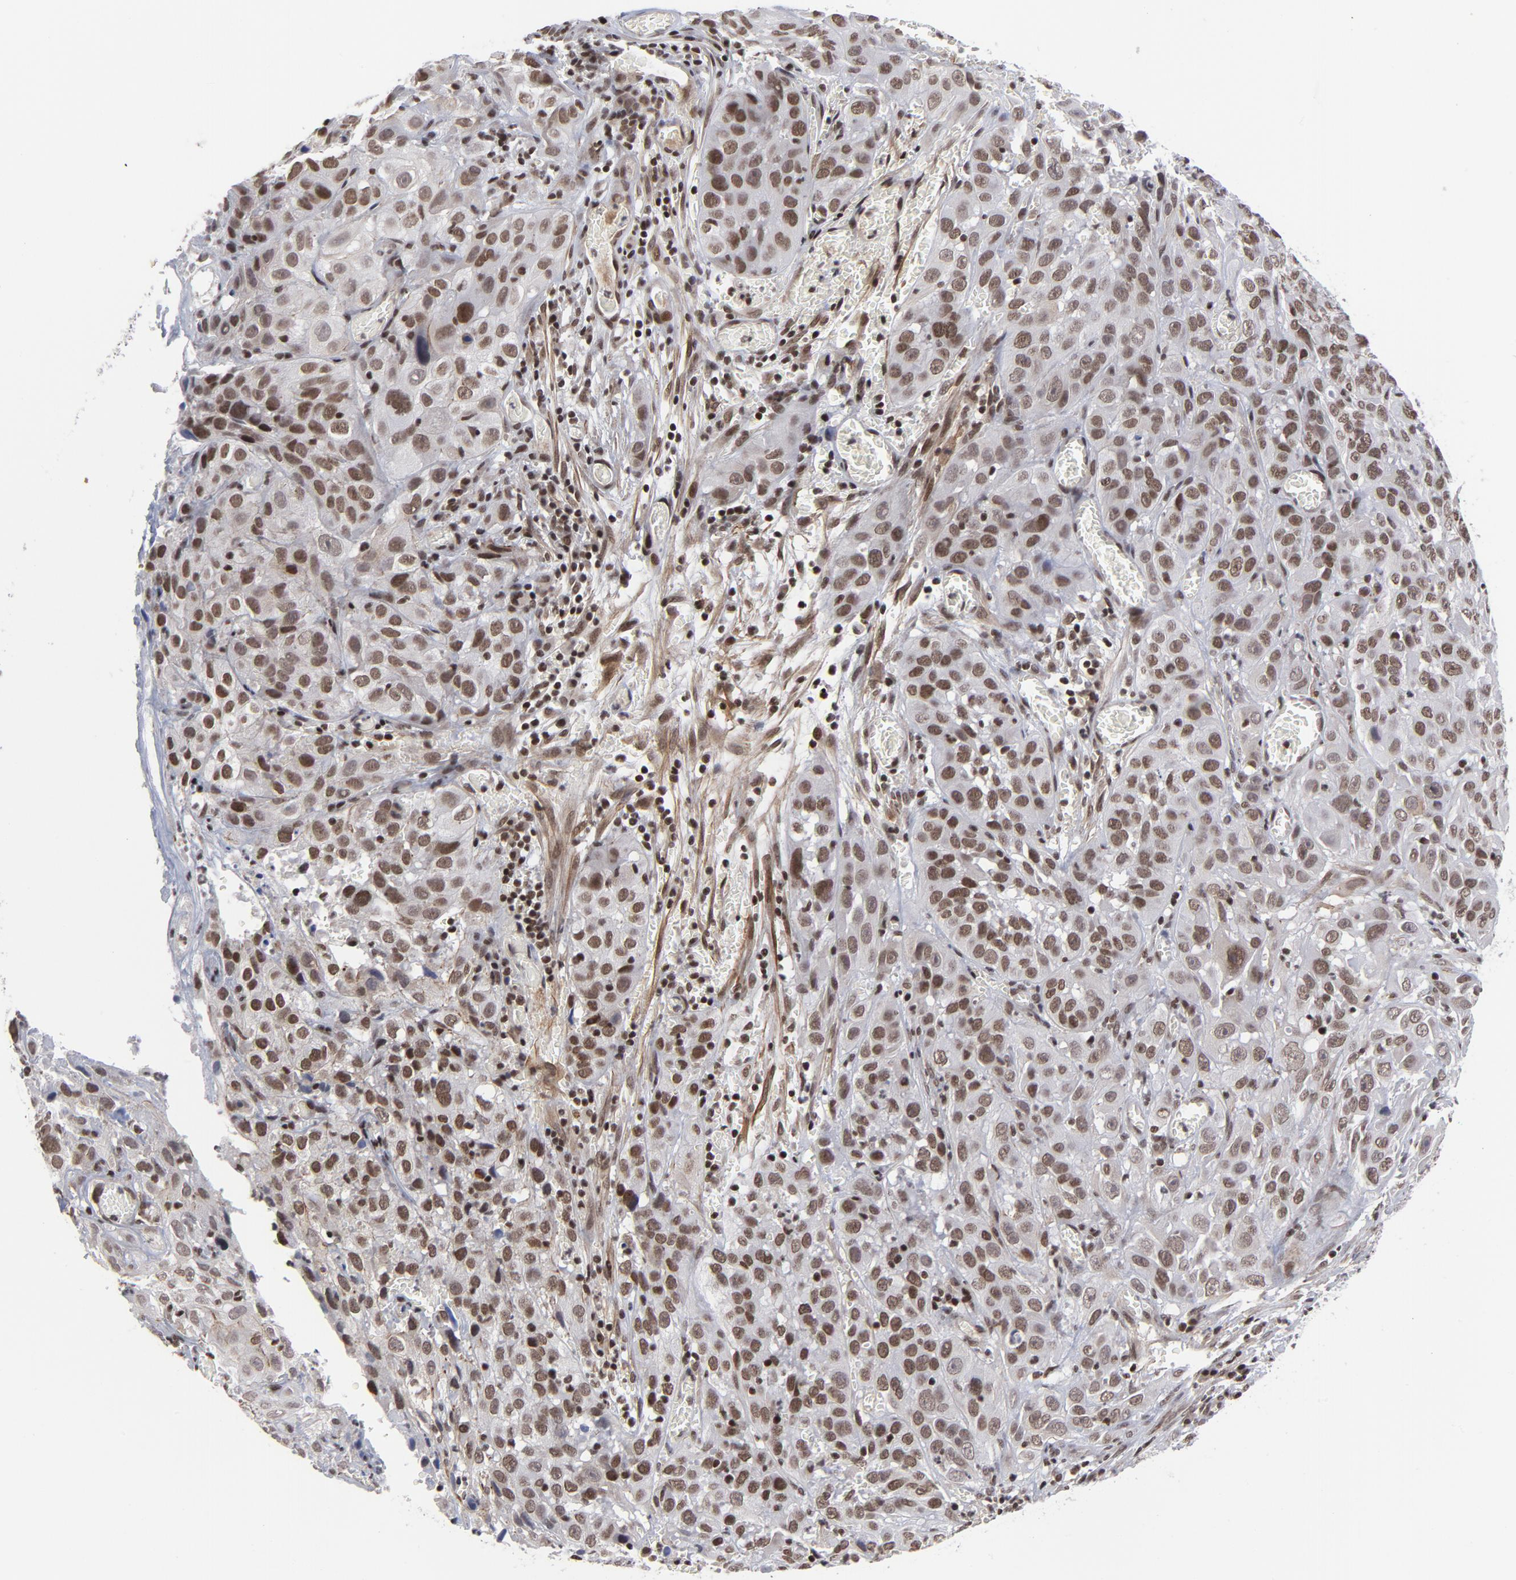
{"staining": {"intensity": "strong", "quantity": ">75%", "location": "nuclear"}, "tissue": "cervical cancer", "cell_type": "Tumor cells", "image_type": "cancer", "snomed": [{"axis": "morphology", "description": "Squamous cell carcinoma, NOS"}, {"axis": "topography", "description": "Cervix"}], "caption": "A high-resolution image shows IHC staining of cervical cancer, which shows strong nuclear staining in about >75% of tumor cells. Using DAB (brown) and hematoxylin (blue) stains, captured at high magnification using brightfield microscopy.", "gene": "CTCF", "patient": {"sex": "female", "age": 32}}